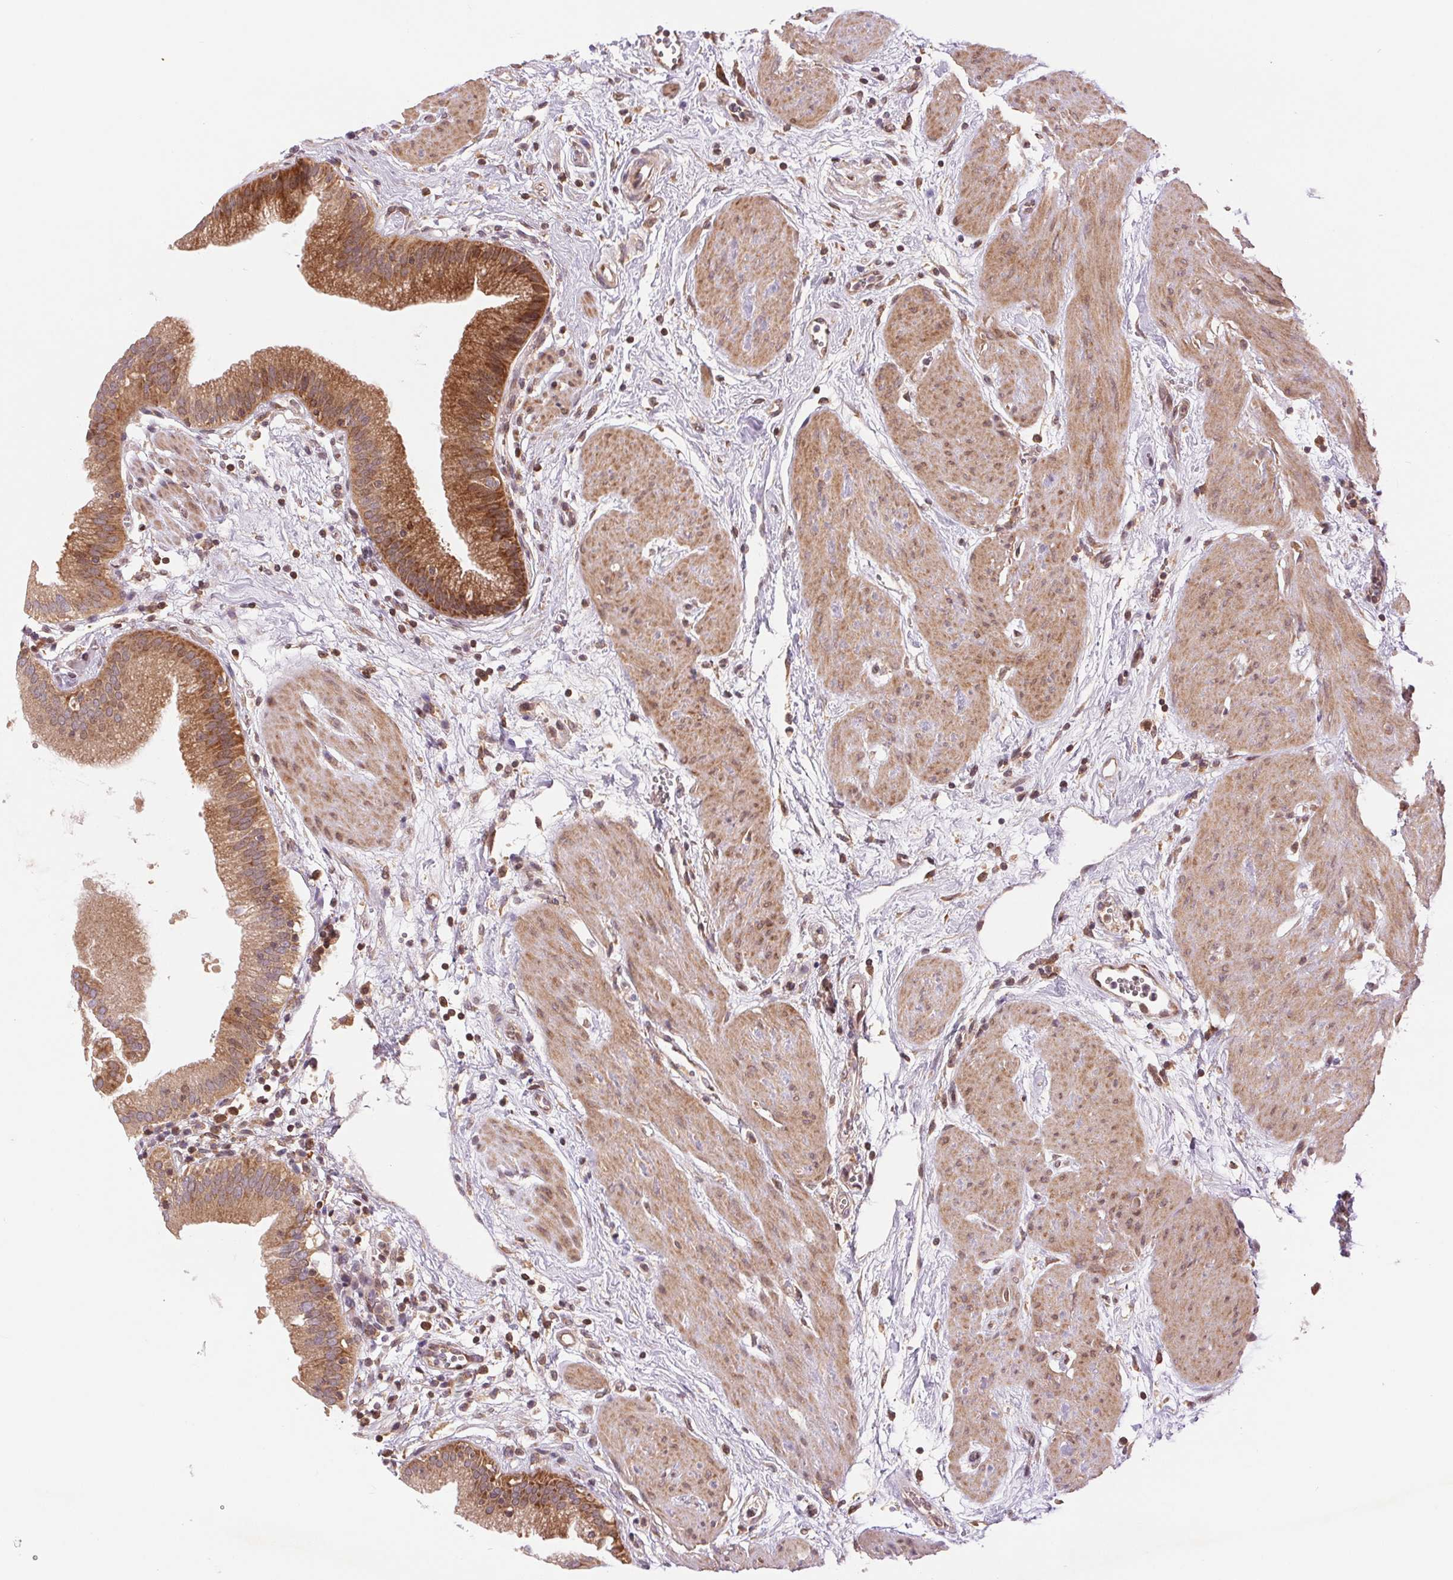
{"staining": {"intensity": "moderate", "quantity": ">75%", "location": "cytoplasmic/membranous,nuclear"}, "tissue": "gallbladder", "cell_type": "Glandular cells", "image_type": "normal", "snomed": [{"axis": "morphology", "description": "Normal tissue, NOS"}, {"axis": "topography", "description": "Gallbladder"}], "caption": "Human gallbladder stained with a brown dye shows moderate cytoplasmic/membranous,nuclear positive staining in about >75% of glandular cells.", "gene": "BTF3L4", "patient": {"sex": "female", "age": 65}}